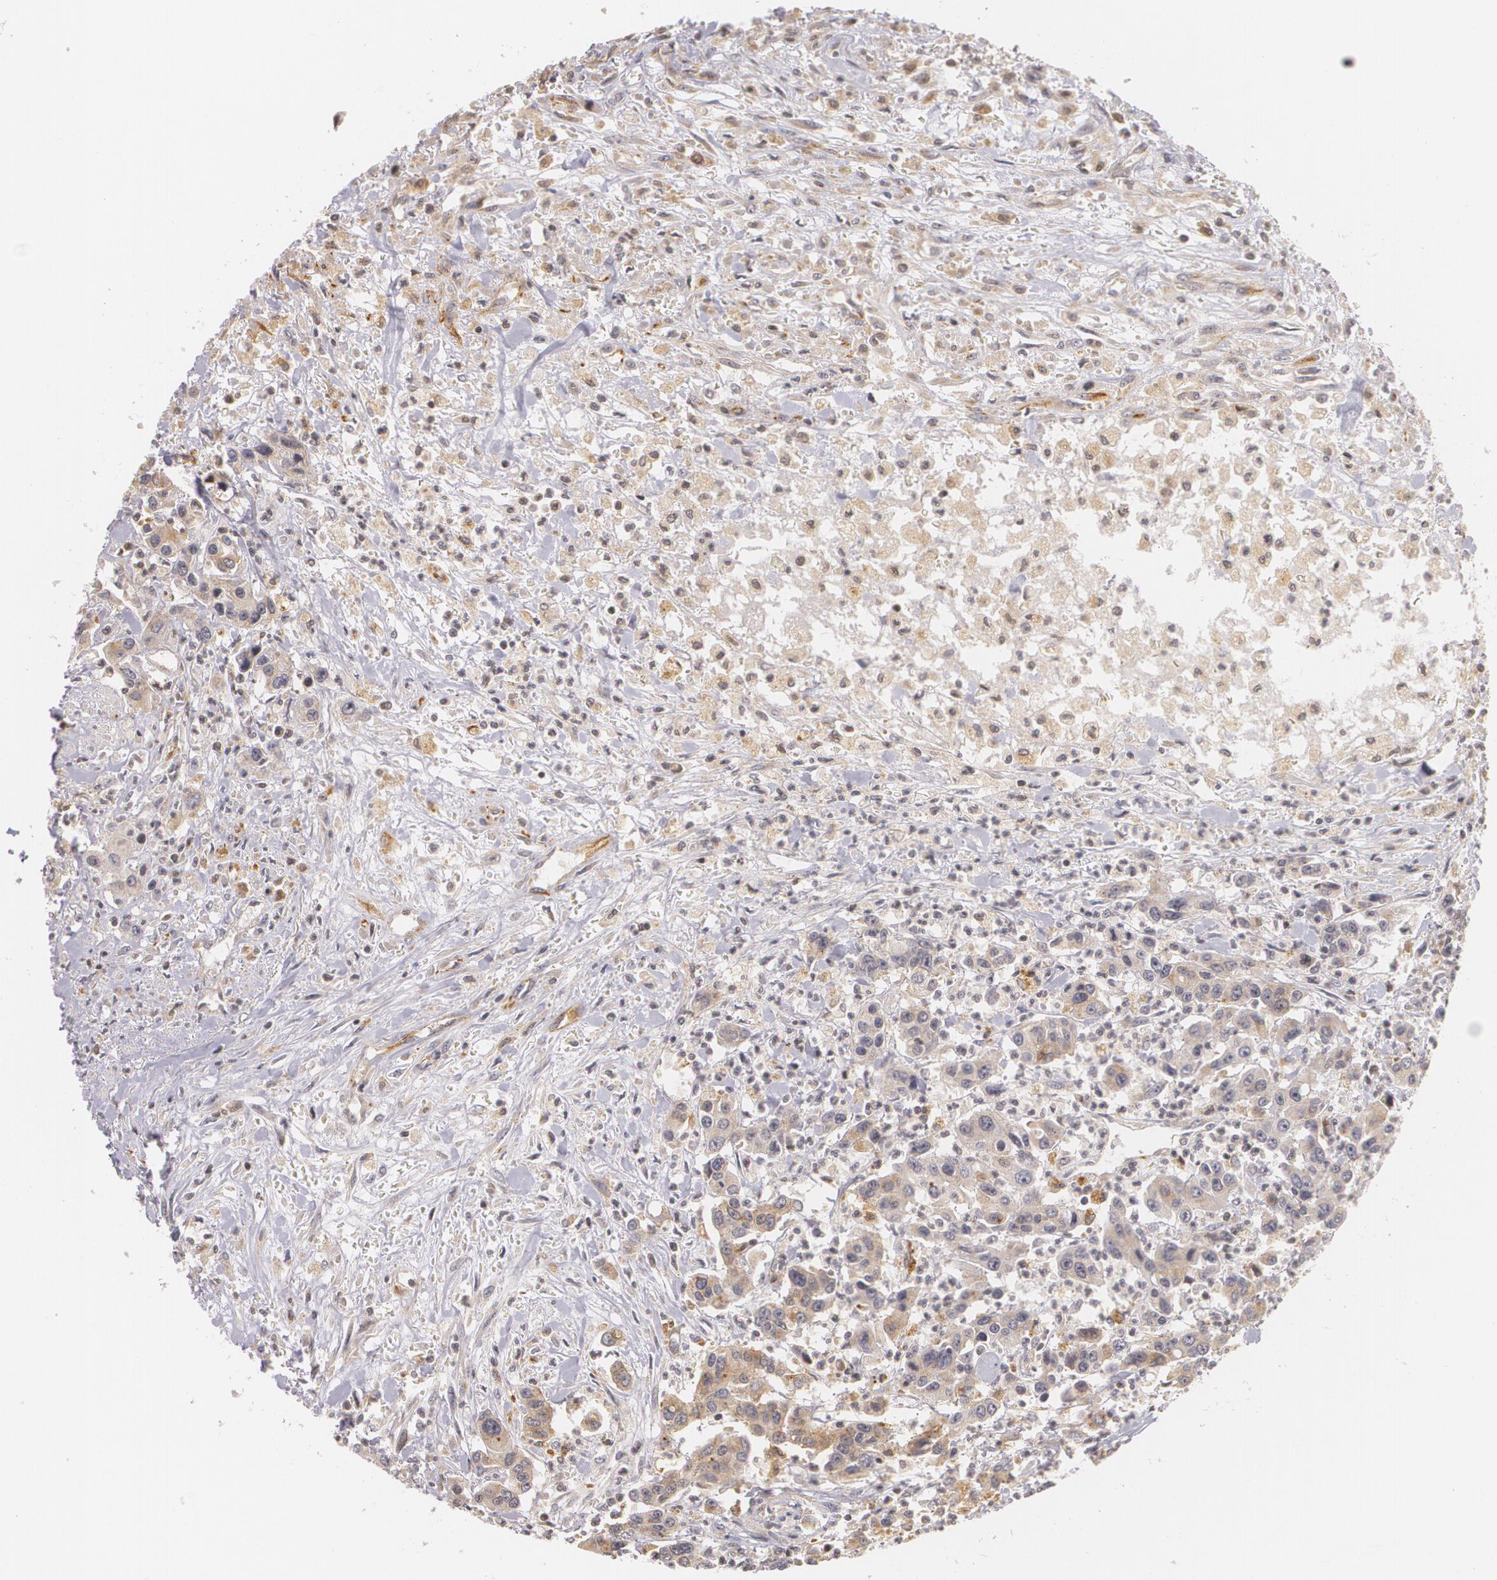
{"staining": {"intensity": "weak", "quantity": "25%-75%", "location": "cytoplasmic/membranous"}, "tissue": "urothelial cancer", "cell_type": "Tumor cells", "image_type": "cancer", "snomed": [{"axis": "morphology", "description": "Urothelial carcinoma, High grade"}, {"axis": "topography", "description": "Urinary bladder"}], "caption": "A brown stain labels weak cytoplasmic/membranous positivity of a protein in high-grade urothelial carcinoma tumor cells. Nuclei are stained in blue.", "gene": "VAV3", "patient": {"sex": "male", "age": 86}}